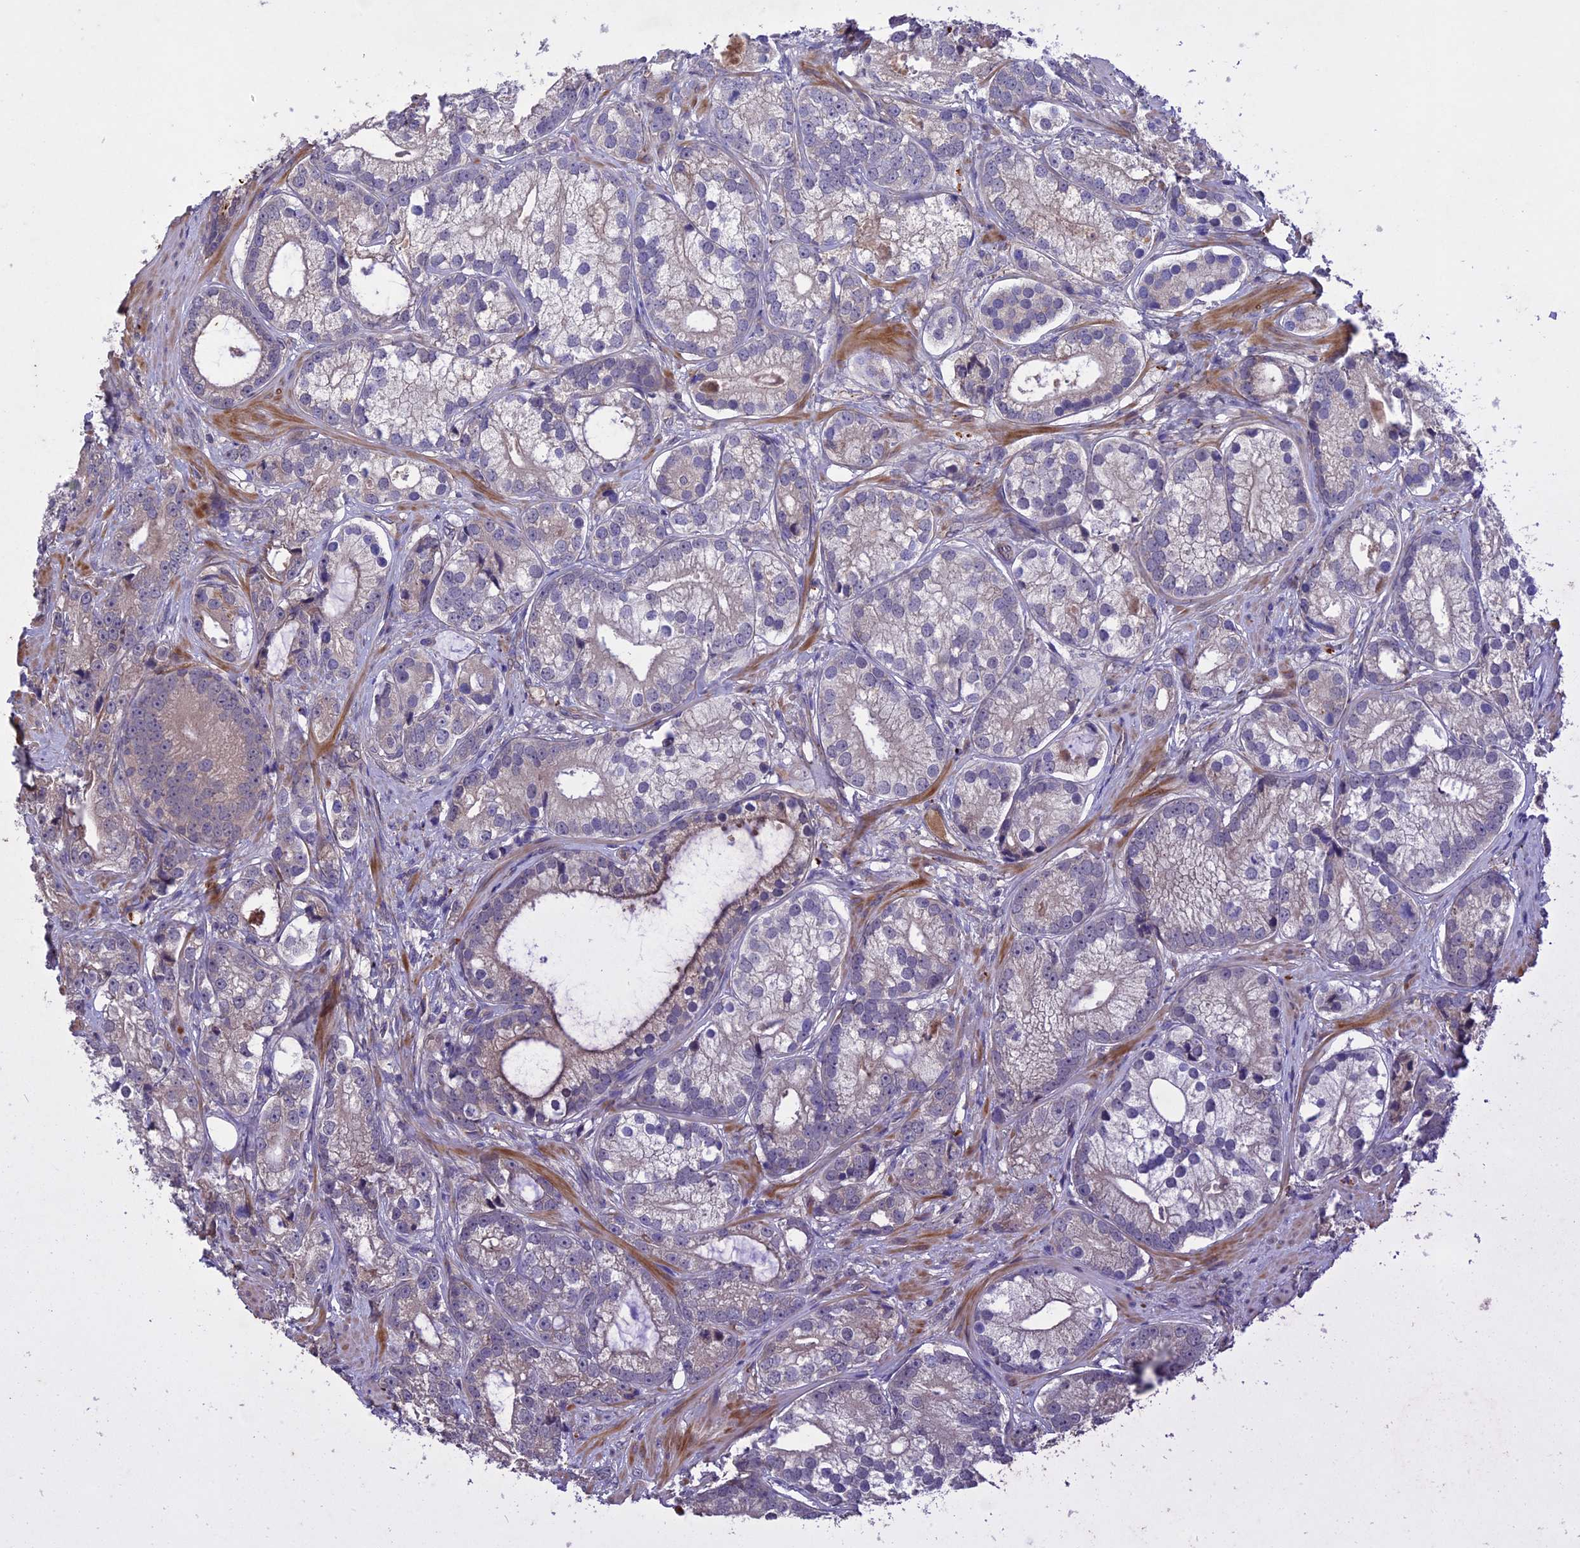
{"staining": {"intensity": "negative", "quantity": "none", "location": "none"}, "tissue": "prostate cancer", "cell_type": "Tumor cells", "image_type": "cancer", "snomed": [{"axis": "morphology", "description": "Adenocarcinoma, High grade"}, {"axis": "topography", "description": "Prostate"}], "caption": "Tumor cells are negative for protein expression in human high-grade adenocarcinoma (prostate). (Immunohistochemistry (ihc), brightfield microscopy, high magnification).", "gene": "ADO", "patient": {"sex": "male", "age": 75}}